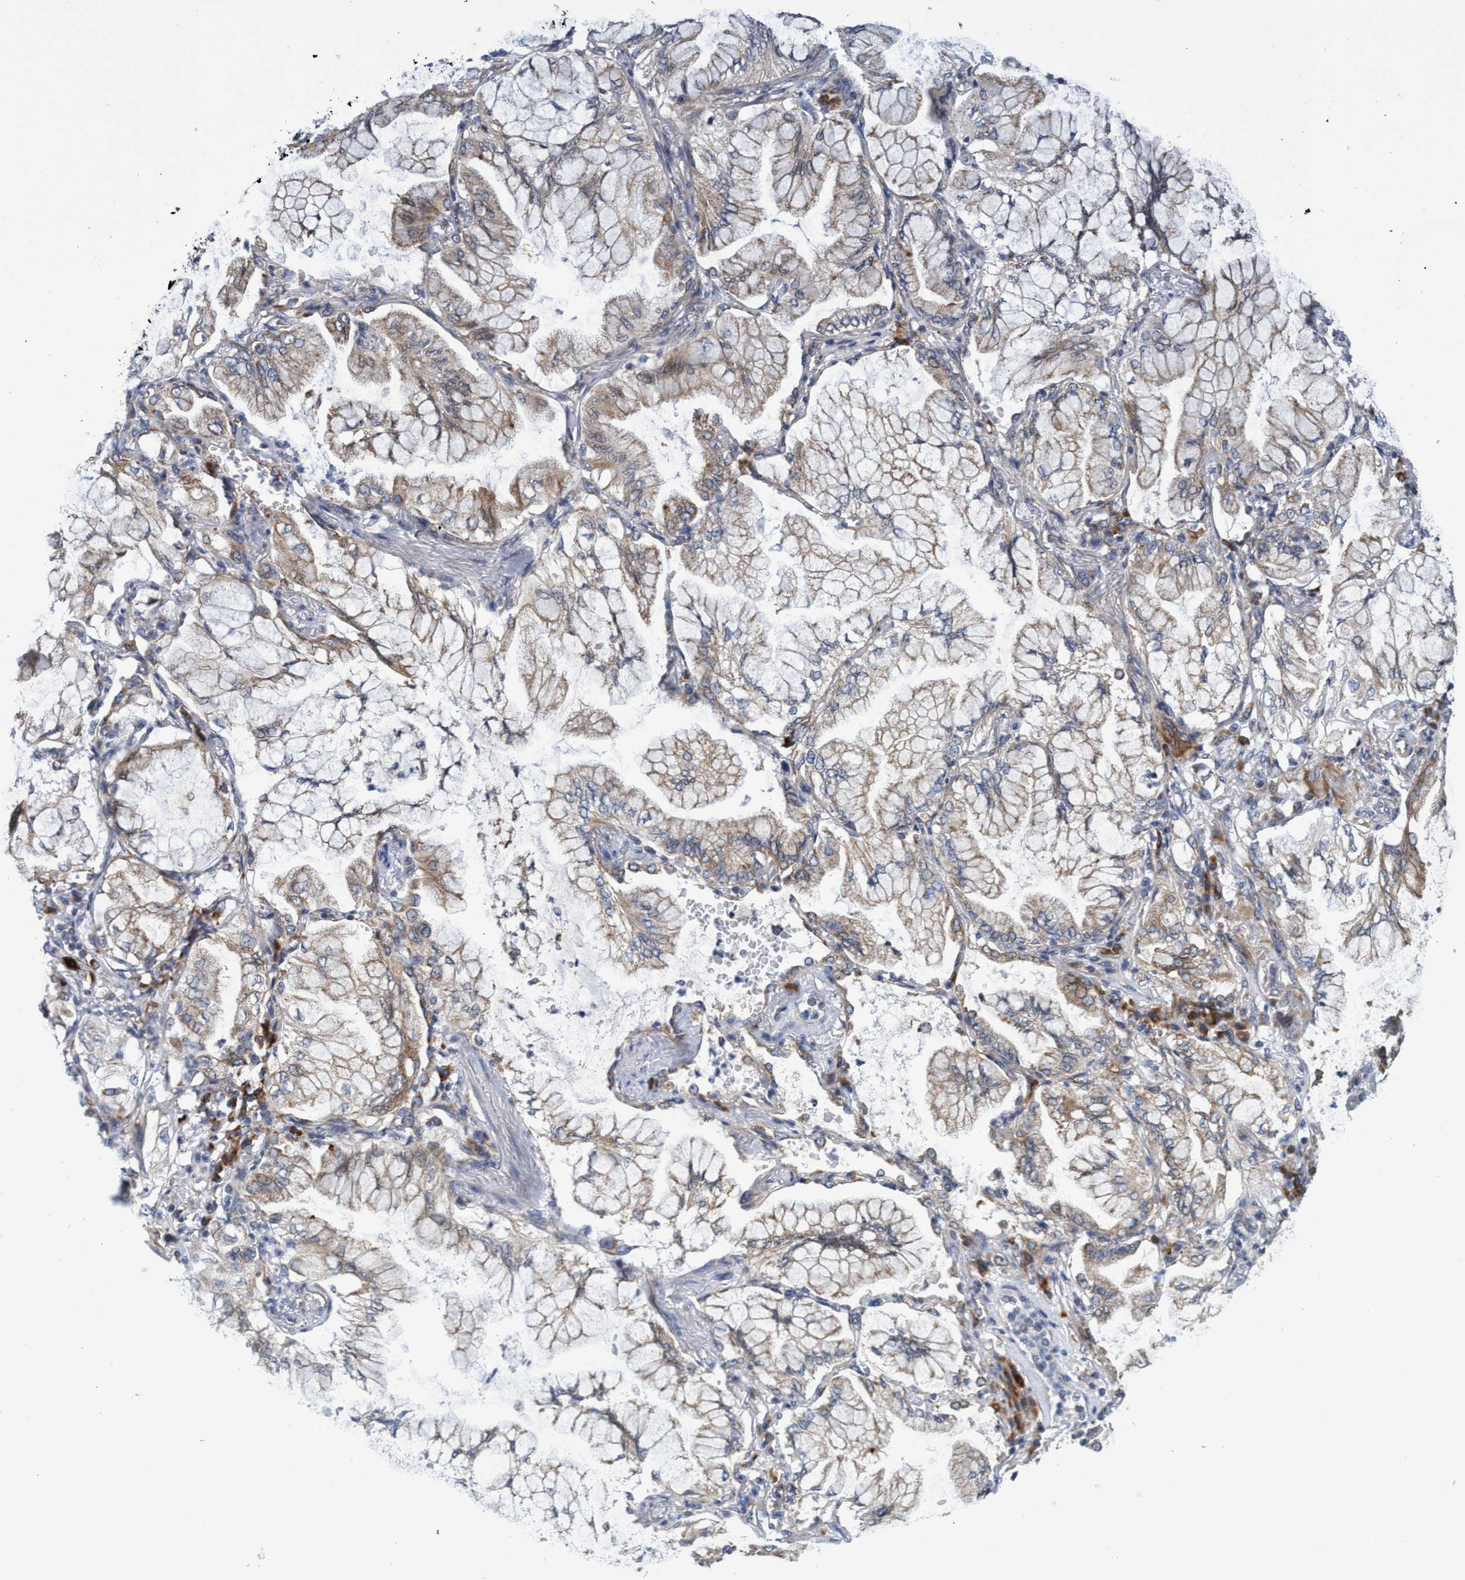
{"staining": {"intensity": "weak", "quantity": ">75%", "location": "cytoplasmic/membranous"}, "tissue": "lung cancer", "cell_type": "Tumor cells", "image_type": "cancer", "snomed": [{"axis": "morphology", "description": "Adenocarcinoma, NOS"}, {"axis": "topography", "description": "Lung"}], "caption": "The image demonstrates a brown stain indicating the presence of a protein in the cytoplasmic/membranous of tumor cells in lung adenocarcinoma. The staining is performed using DAB (3,3'-diaminobenzidine) brown chromogen to label protein expression. The nuclei are counter-stained blue using hematoxylin.", "gene": "NAT16", "patient": {"sex": "female", "age": 70}}